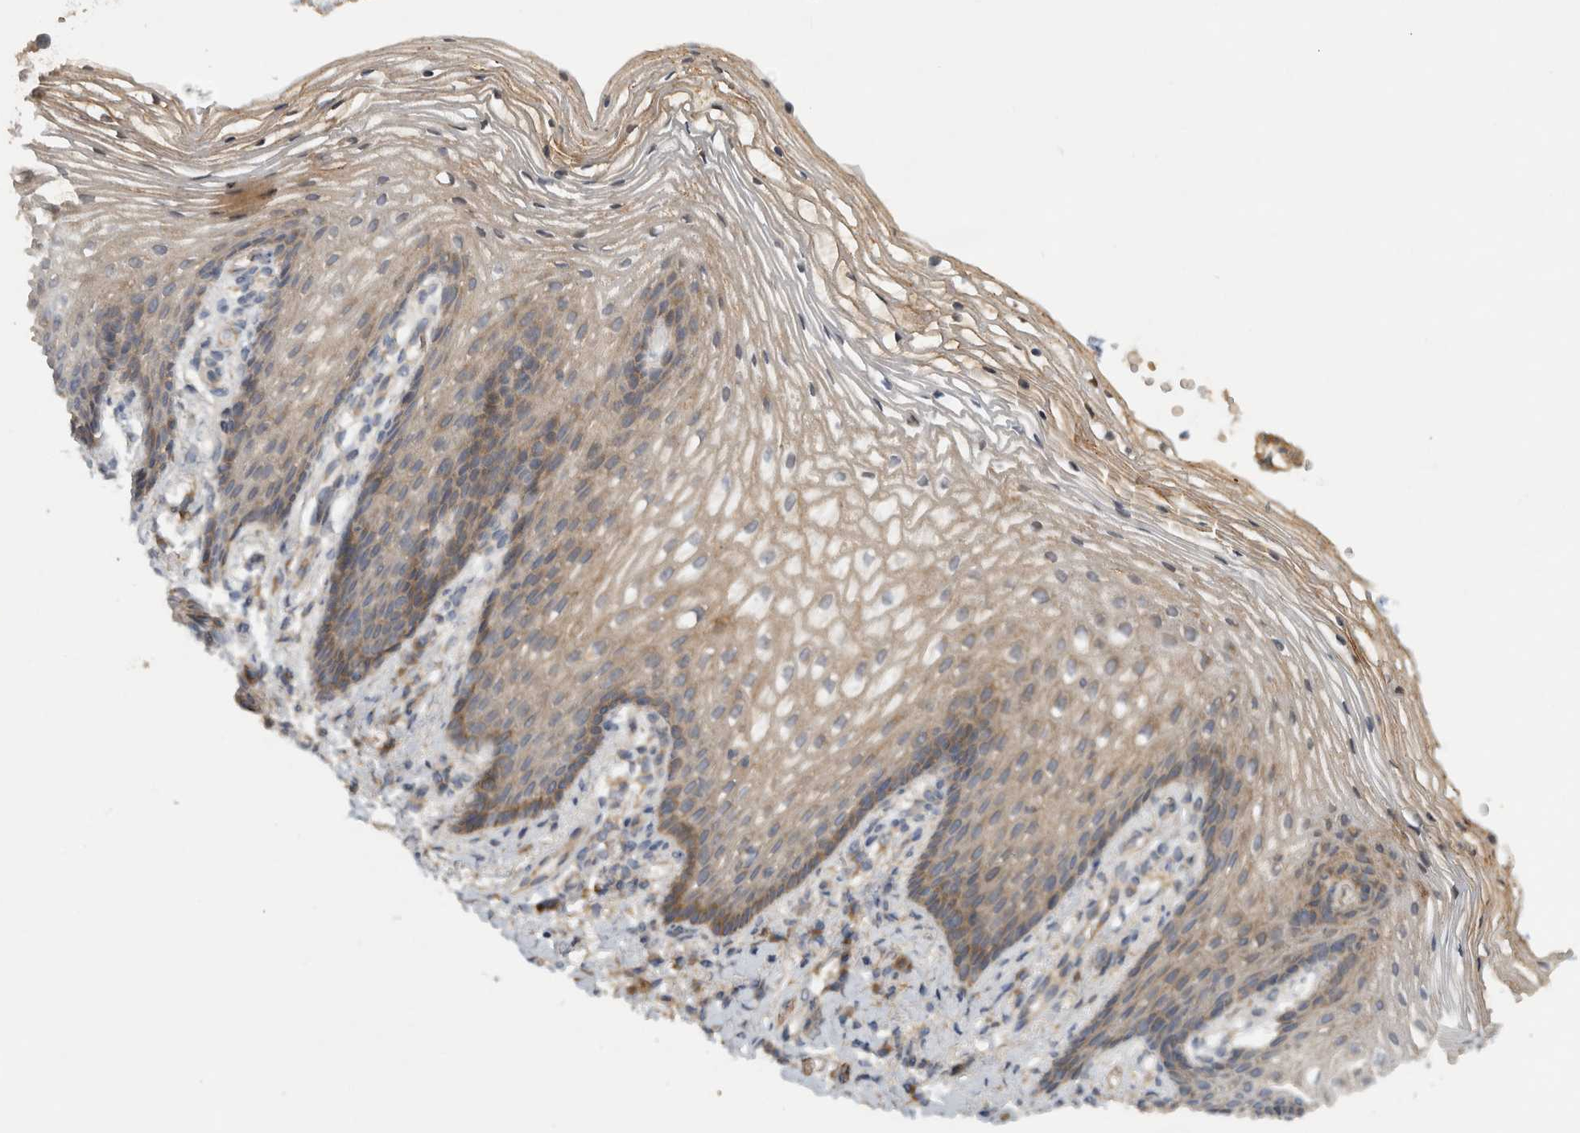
{"staining": {"intensity": "moderate", "quantity": ">75%", "location": "cytoplasmic/membranous,nuclear"}, "tissue": "vagina", "cell_type": "Squamous epithelial cells", "image_type": "normal", "snomed": [{"axis": "morphology", "description": "Normal tissue, NOS"}, {"axis": "topography", "description": "Vagina"}], "caption": "A medium amount of moderate cytoplasmic/membranous,nuclear staining is appreciated in about >75% of squamous epithelial cells in unremarkable vagina. The protein is shown in brown color, while the nuclei are stained blue.", "gene": "VEPH1", "patient": {"sex": "female", "age": 60}}